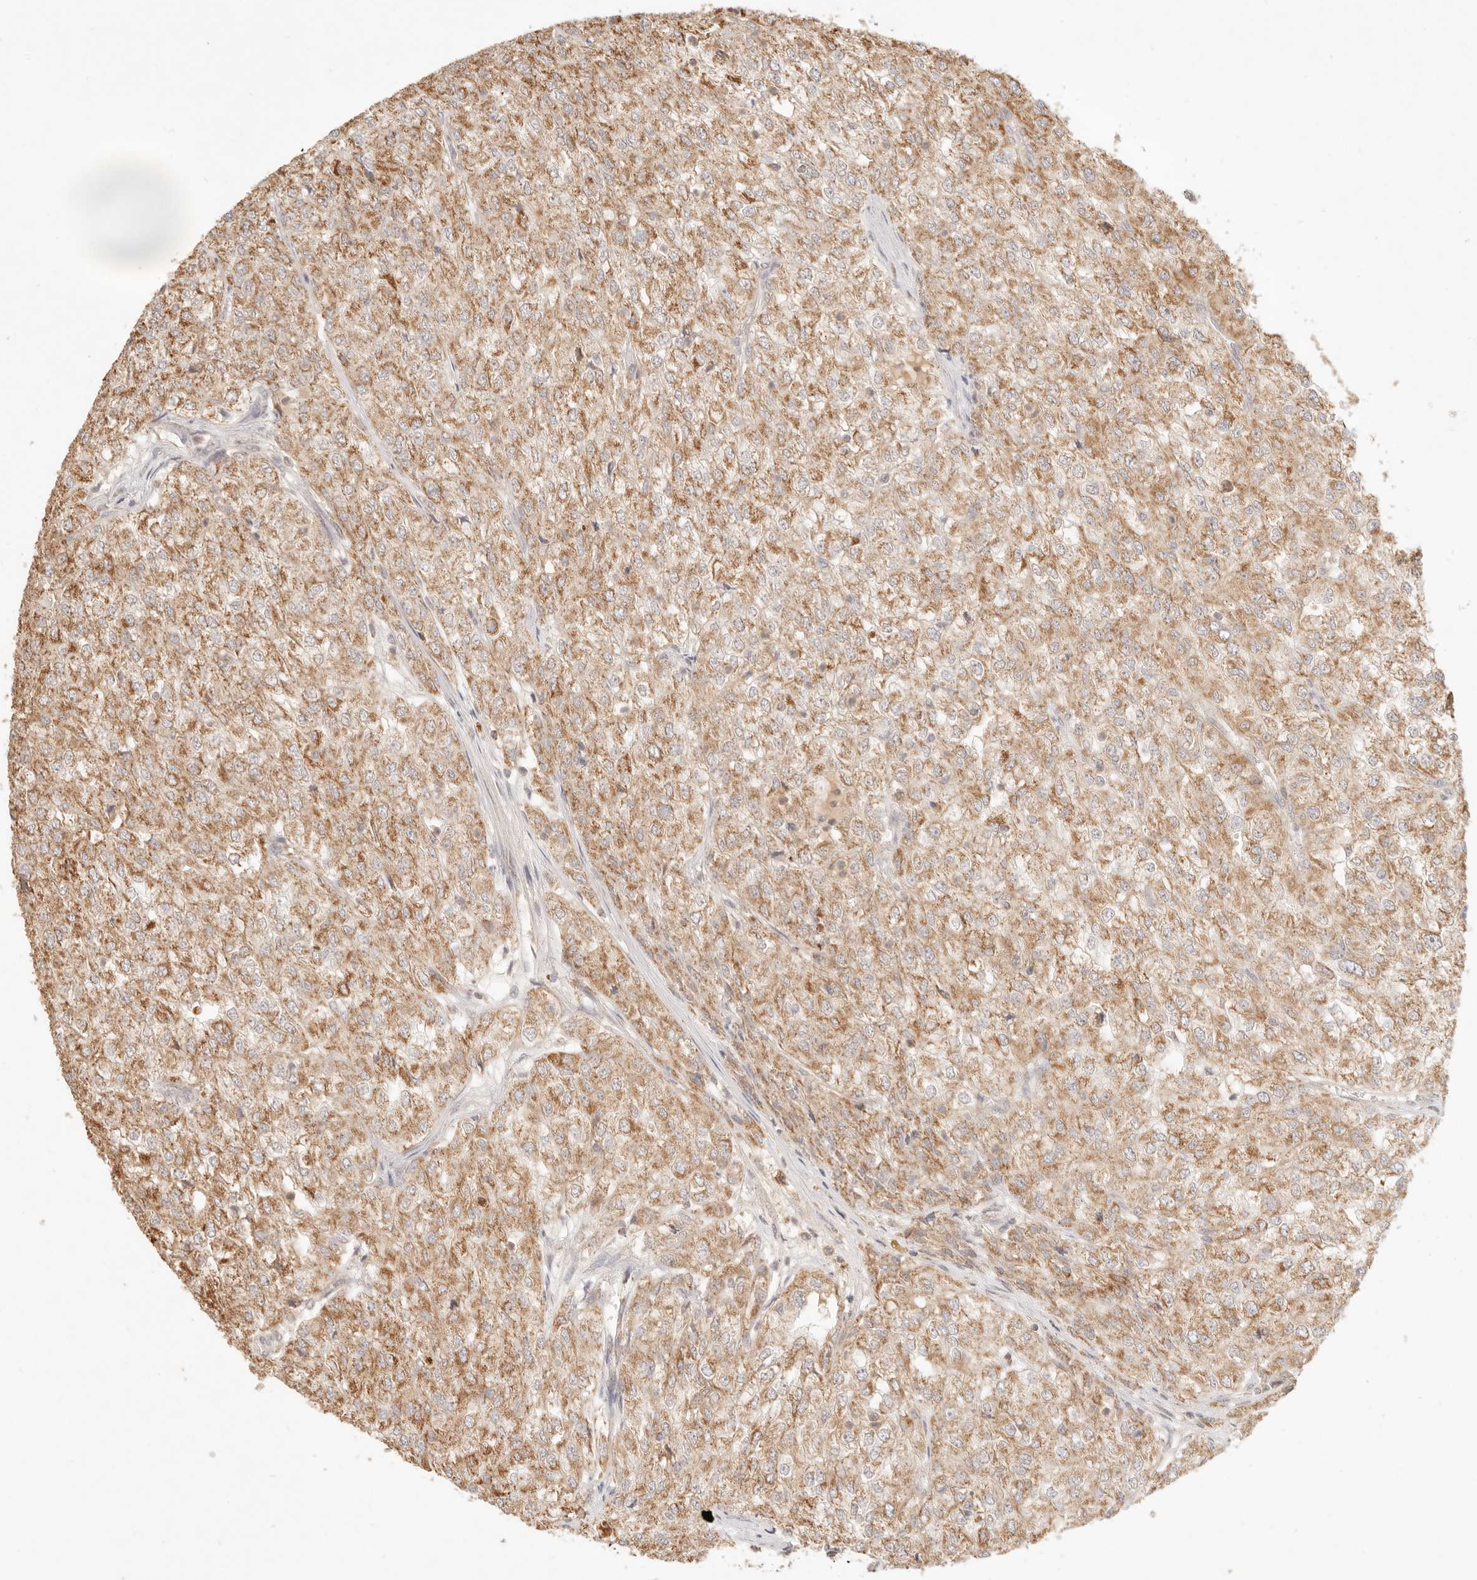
{"staining": {"intensity": "moderate", "quantity": ">75%", "location": "cytoplasmic/membranous"}, "tissue": "renal cancer", "cell_type": "Tumor cells", "image_type": "cancer", "snomed": [{"axis": "morphology", "description": "Adenocarcinoma, NOS"}, {"axis": "topography", "description": "Kidney"}], "caption": "An image of human renal cancer (adenocarcinoma) stained for a protein exhibits moderate cytoplasmic/membranous brown staining in tumor cells.", "gene": "CPLANE2", "patient": {"sex": "female", "age": 54}}